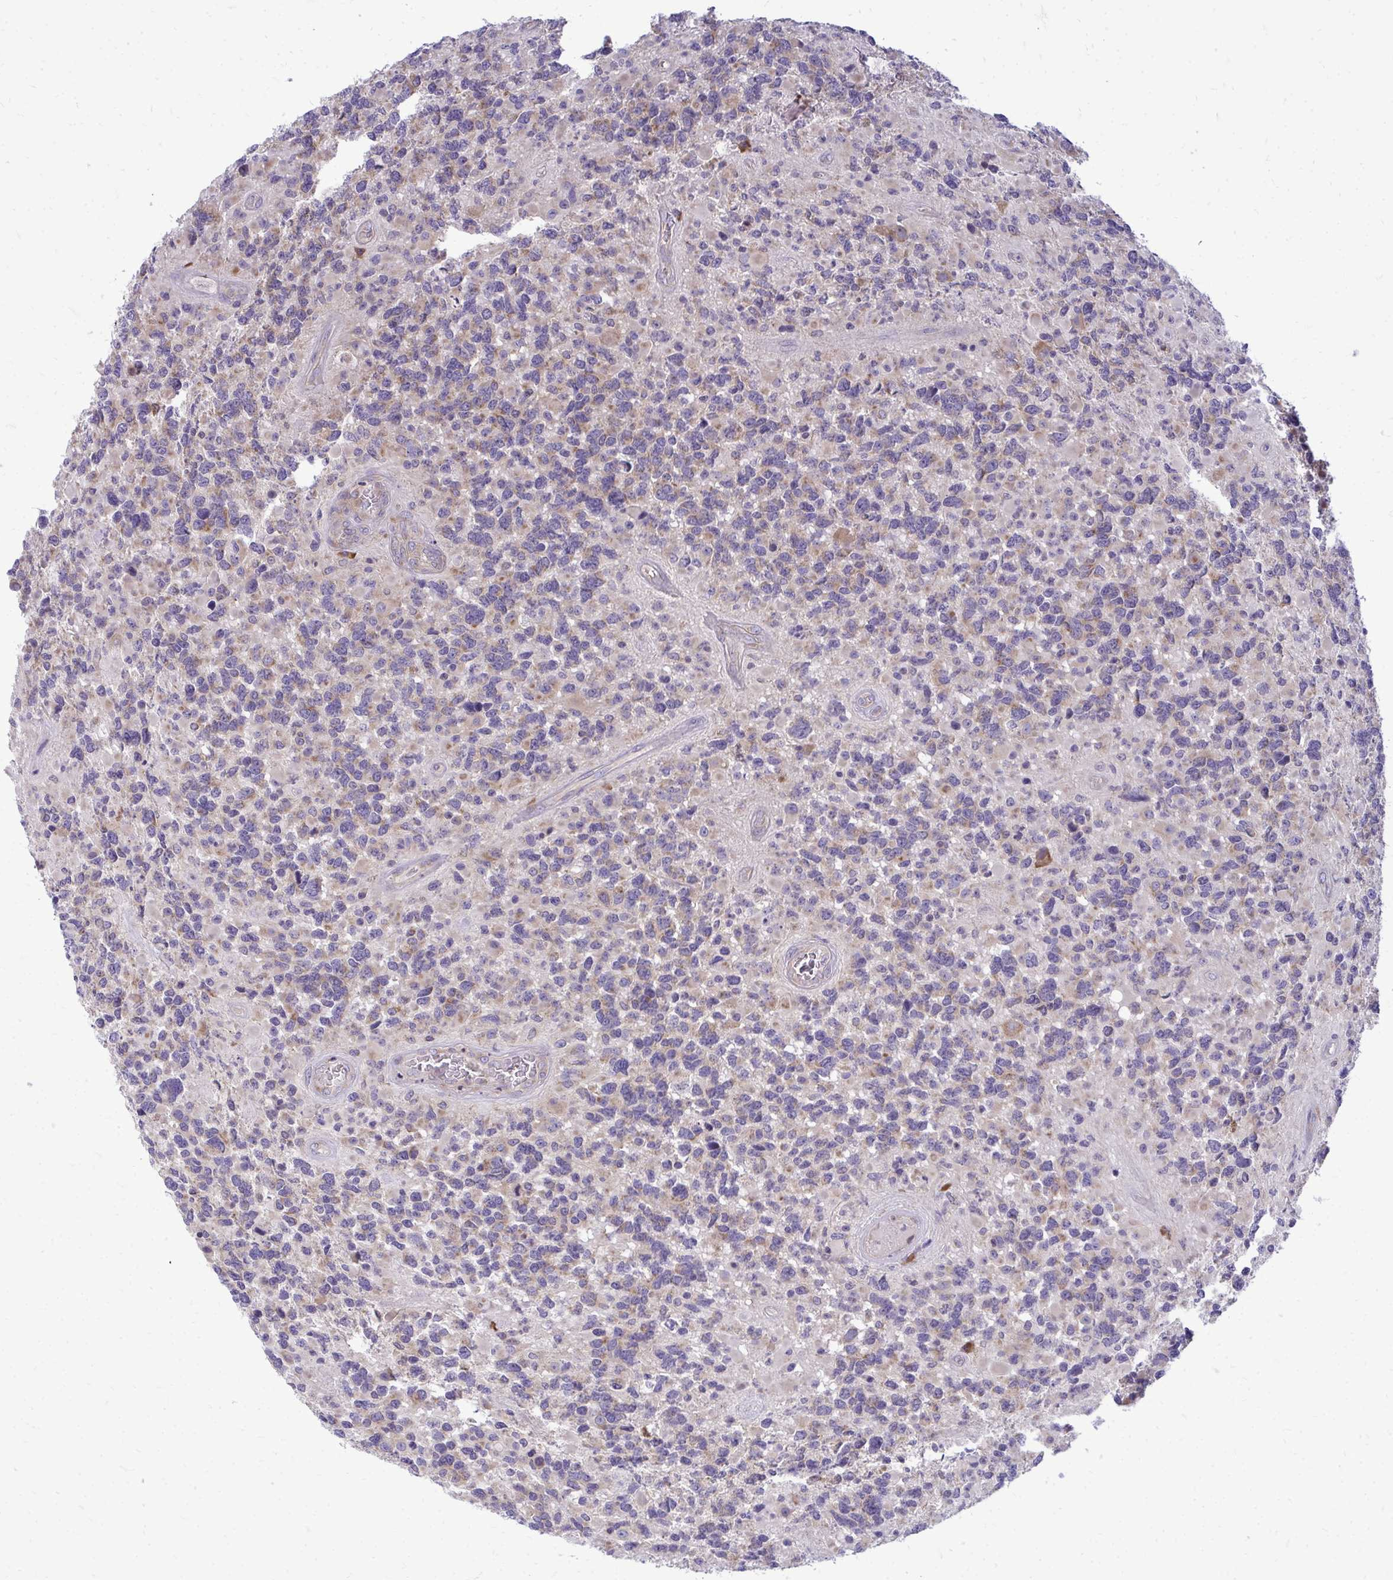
{"staining": {"intensity": "weak", "quantity": "25%-75%", "location": "cytoplasmic/membranous"}, "tissue": "glioma", "cell_type": "Tumor cells", "image_type": "cancer", "snomed": [{"axis": "morphology", "description": "Glioma, malignant, High grade"}, {"axis": "topography", "description": "Brain"}], "caption": "A histopathology image showing weak cytoplasmic/membranous positivity in approximately 25%-75% of tumor cells in glioma, as visualized by brown immunohistochemical staining.", "gene": "RPLP2", "patient": {"sex": "female", "age": 40}}